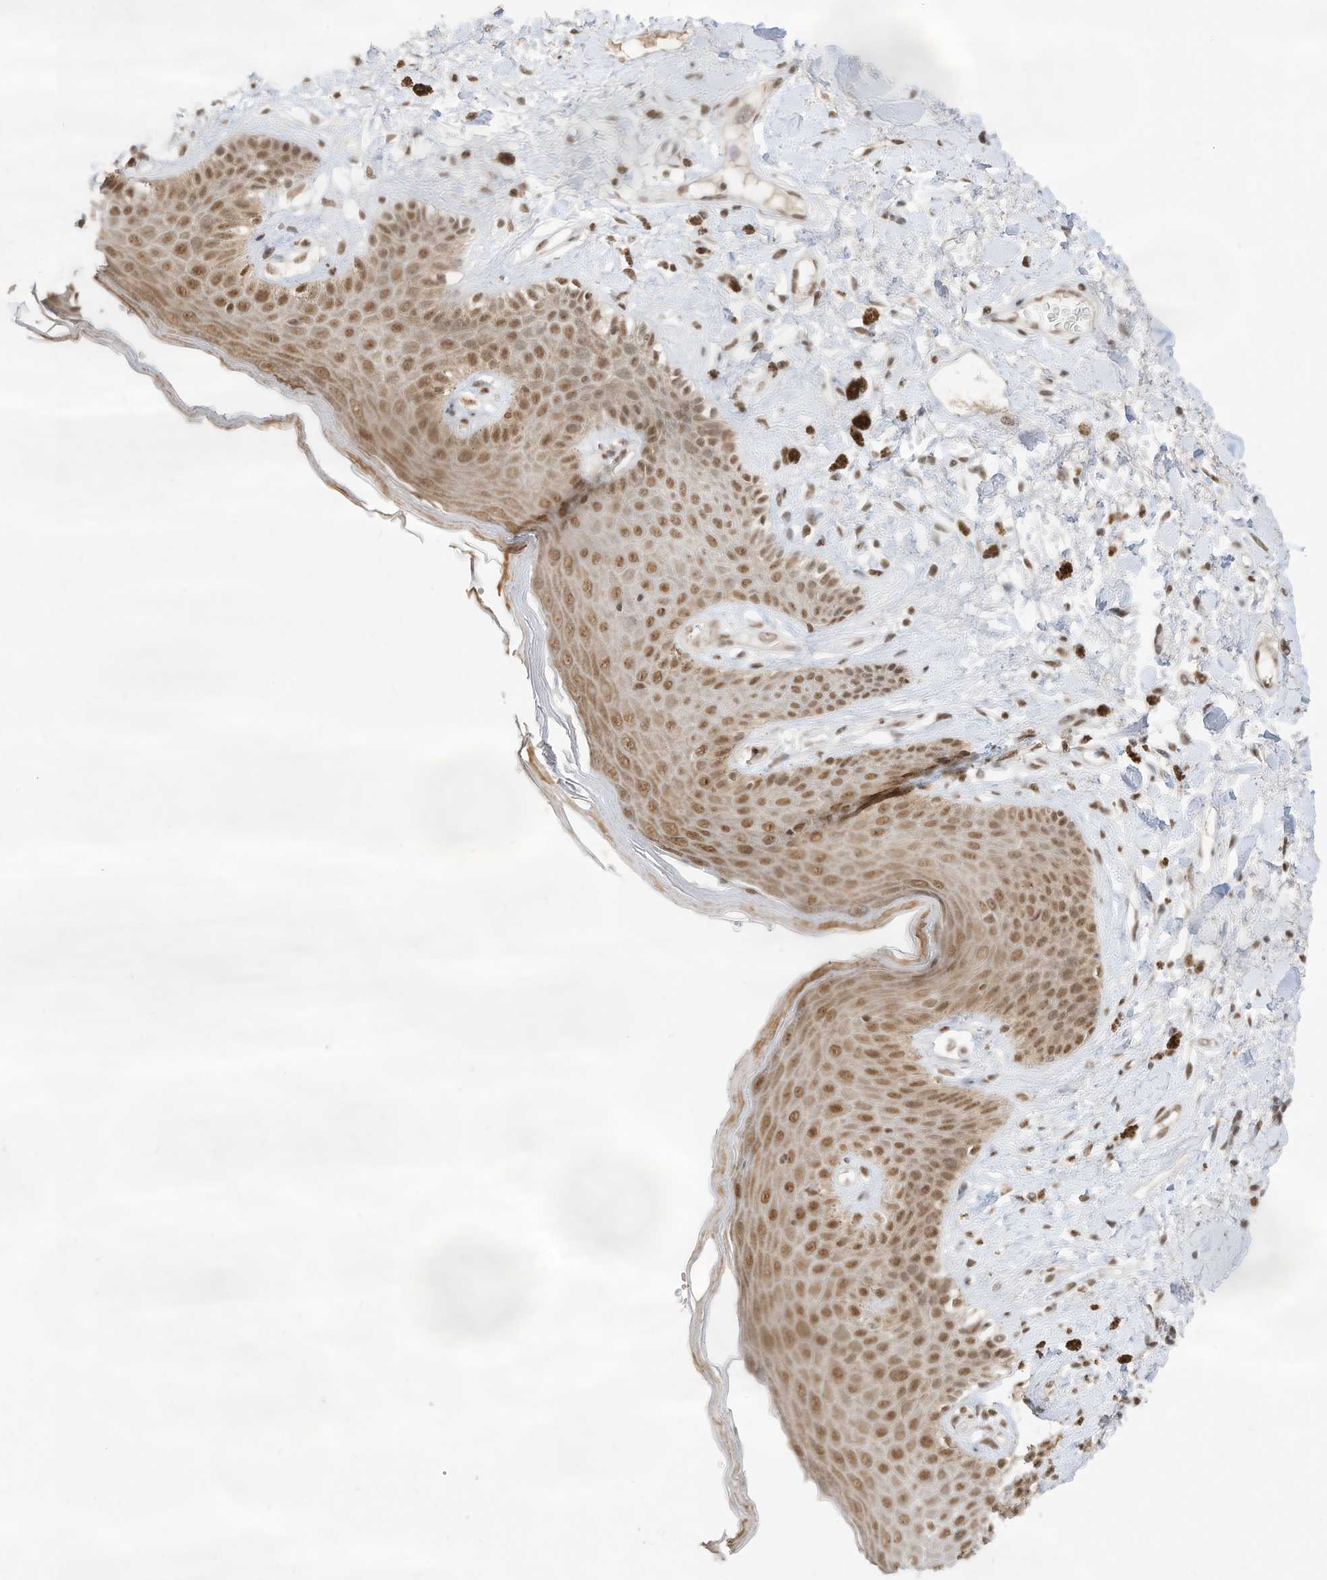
{"staining": {"intensity": "moderate", "quantity": ">75%", "location": "nuclear"}, "tissue": "skin", "cell_type": "Epidermal cells", "image_type": "normal", "snomed": [{"axis": "morphology", "description": "Normal tissue, NOS"}, {"axis": "topography", "description": "Anal"}], "caption": "Moderate nuclear expression is present in about >75% of epidermal cells in unremarkable skin. (Brightfield microscopy of DAB IHC at high magnification).", "gene": "NHSL1", "patient": {"sex": "female", "age": 78}}